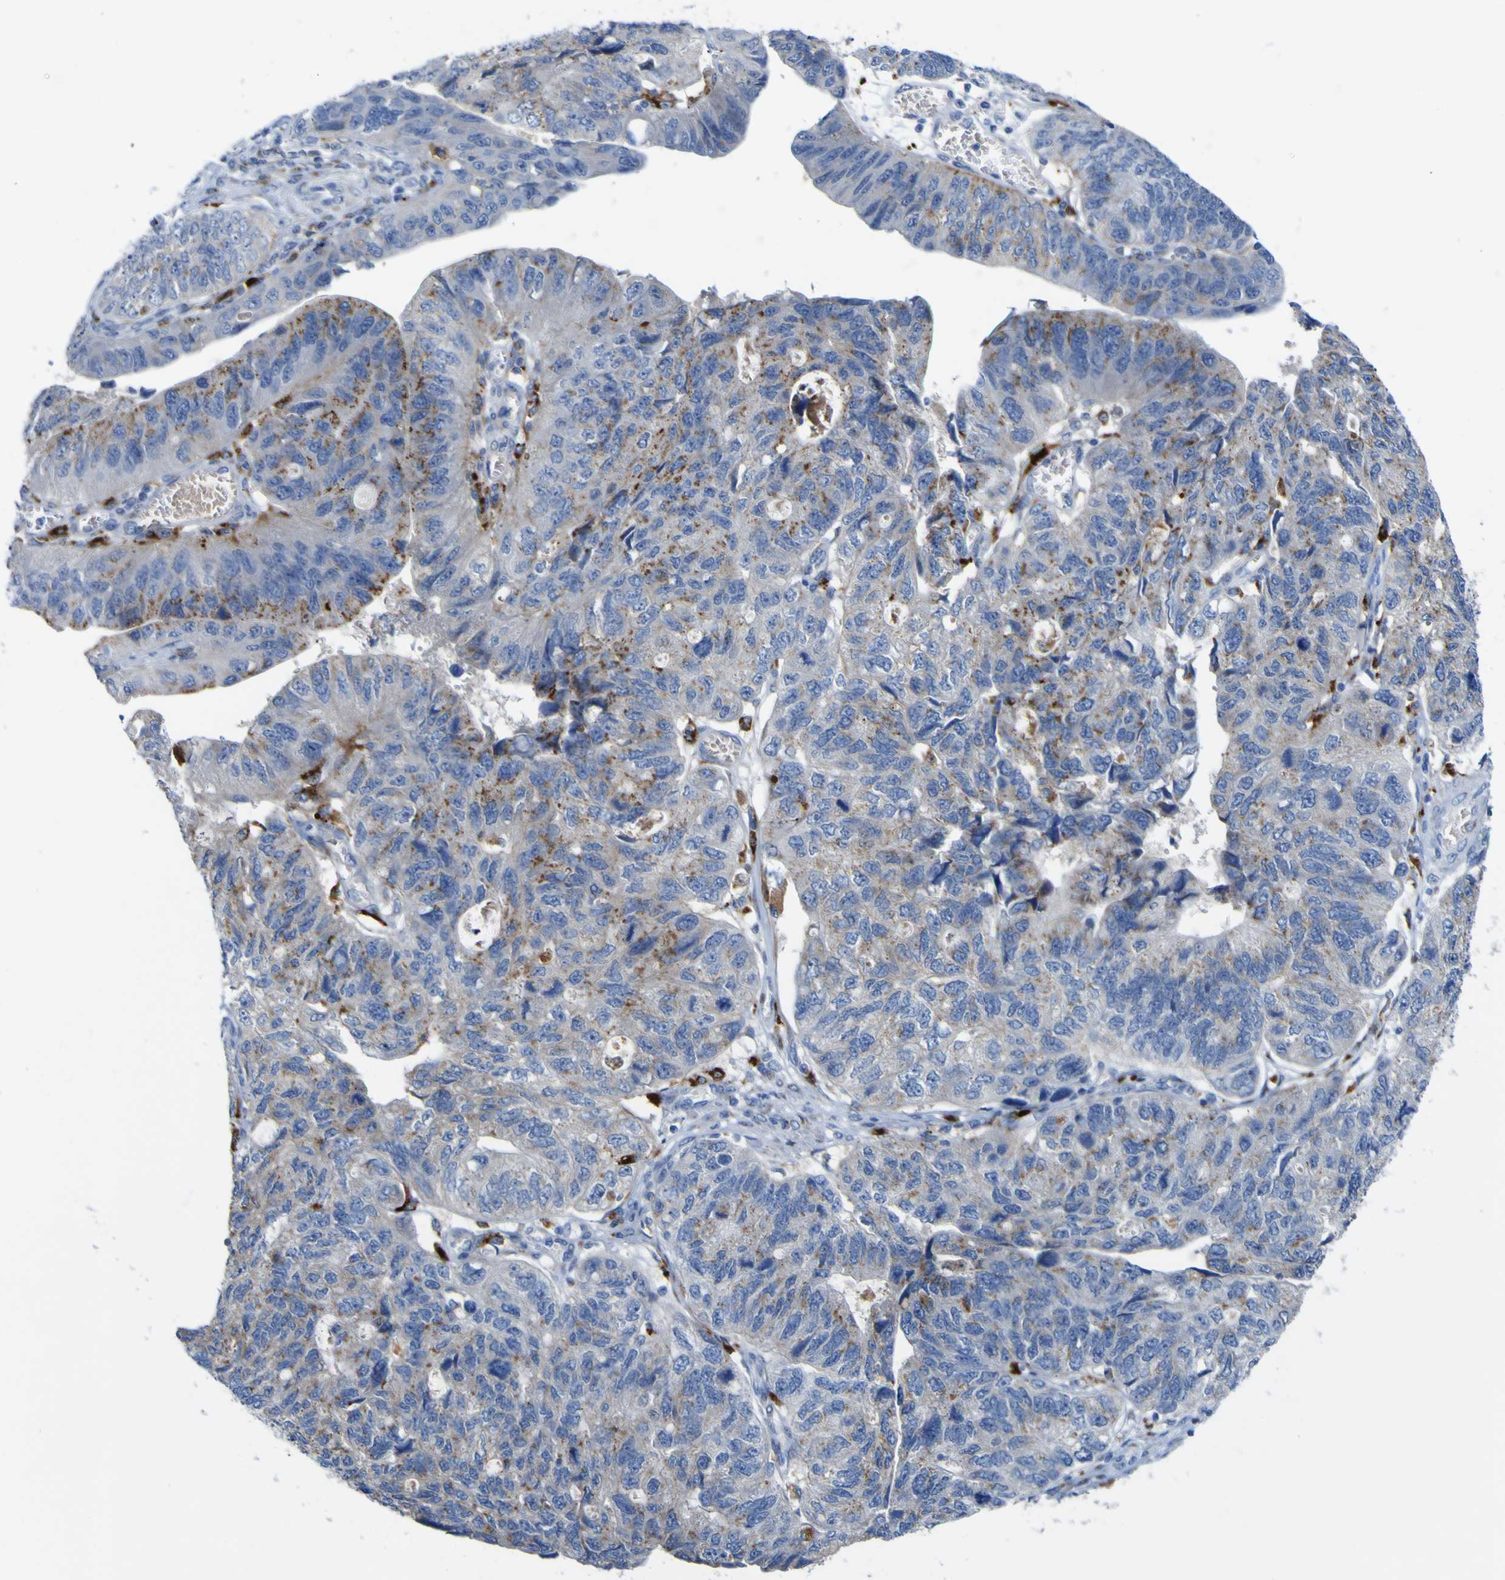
{"staining": {"intensity": "moderate", "quantity": "25%-75%", "location": "cytoplasmic/membranous"}, "tissue": "stomach cancer", "cell_type": "Tumor cells", "image_type": "cancer", "snomed": [{"axis": "morphology", "description": "Adenocarcinoma, NOS"}, {"axis": "topography", "description": "Stomach"}], "caption": "A medium amount of moderate cytoplasmic/membranous expression is present in about 25%-75% of tumor cells in stomach cancer (adenocarcinoma) tissue.", "gene": "PTPRF", "patient": {"sex": "male", "age": 59}}